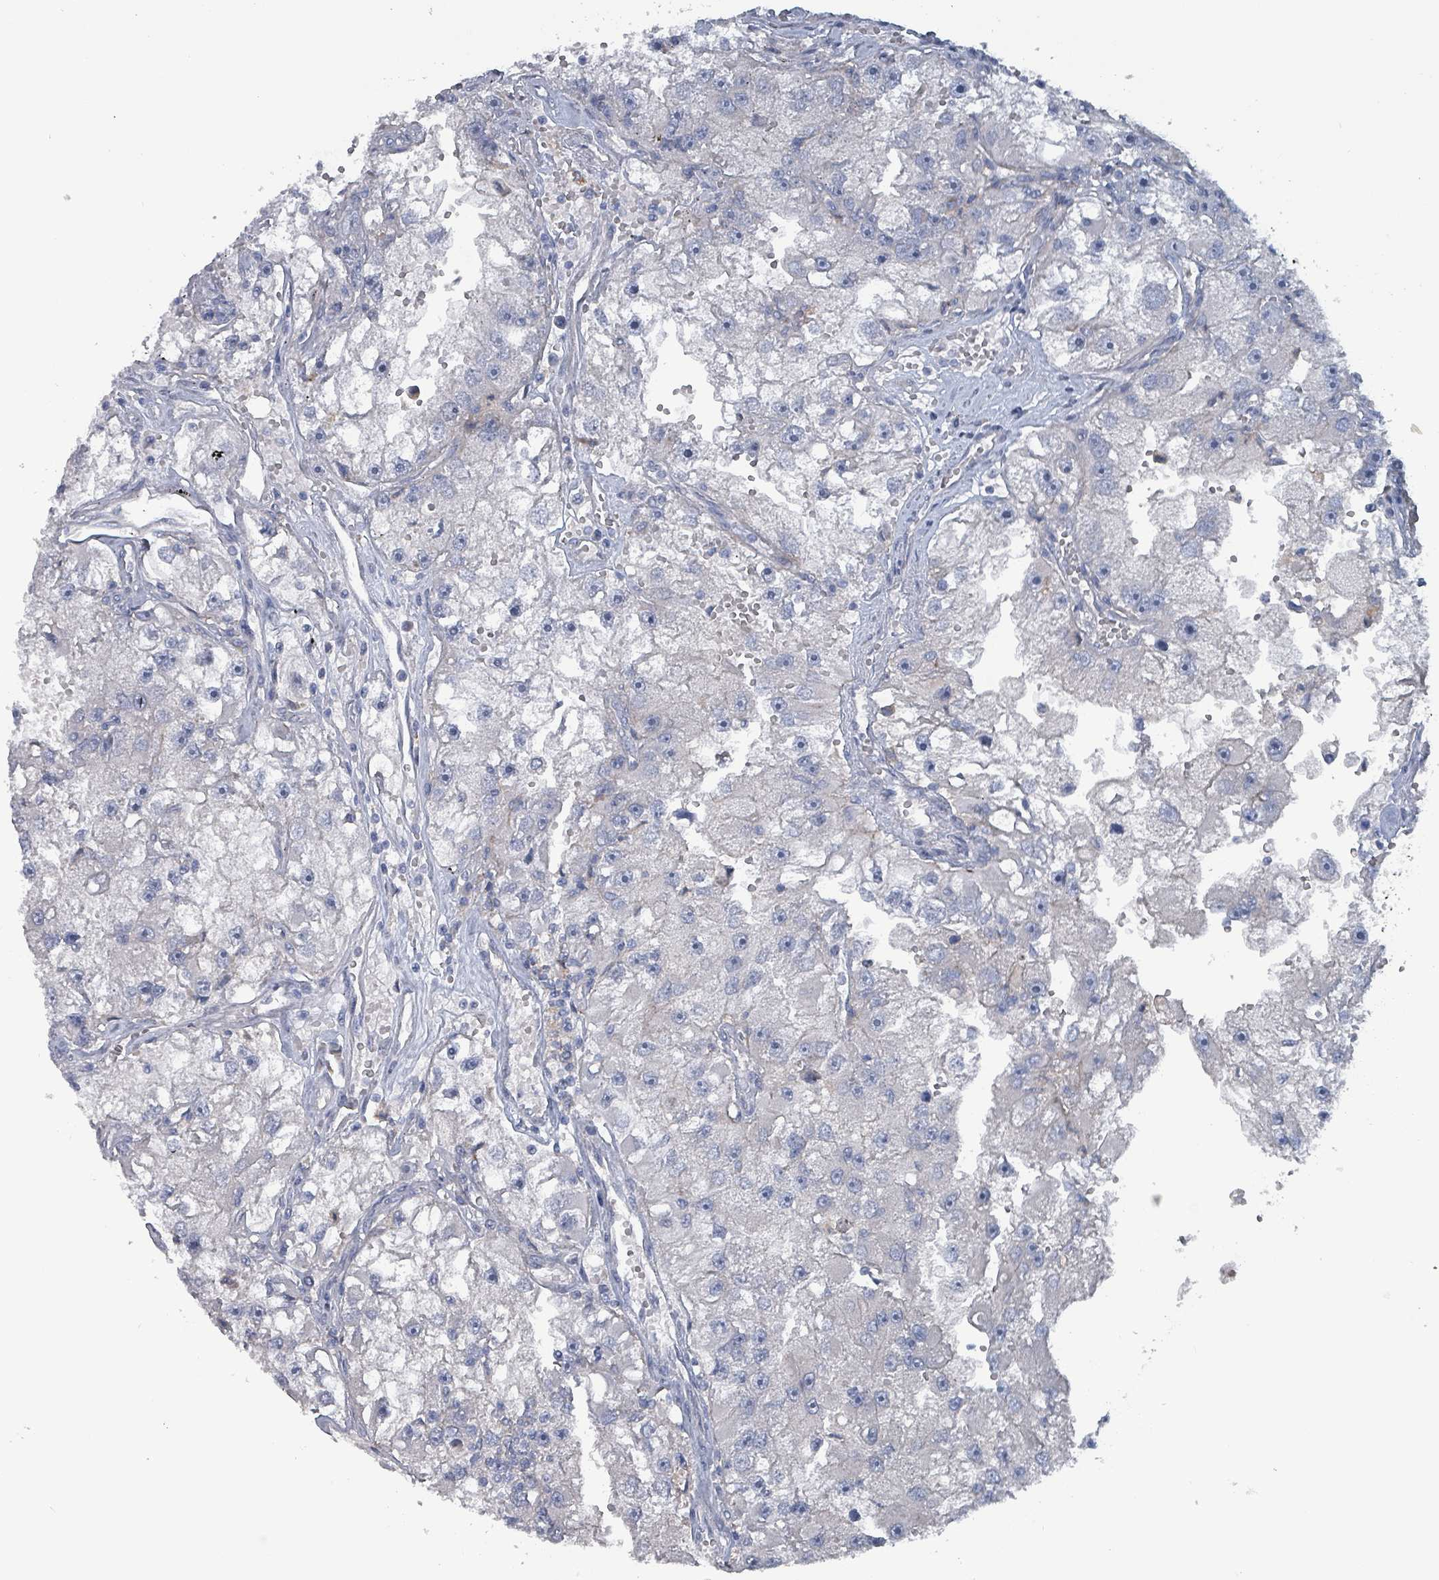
{"staining": {"intensity": "negative", "quantity": "none", "location": "none"}, "tissue": "renal cancer", "cell_type": "Tumor cells", "image_type": "cancer", "snomed": [{"axis": "morphology", "description": "Adenocarcinoma, NOS"}, {"axis": "topography", "description": "Kidney"}], "caption": "This is an IHC photomicrograph of human adenocarcinoma (renal). There is no expression in tumor cells.", "gene": "TAAR5", "patient": {"sex": "male", "age": 63}}